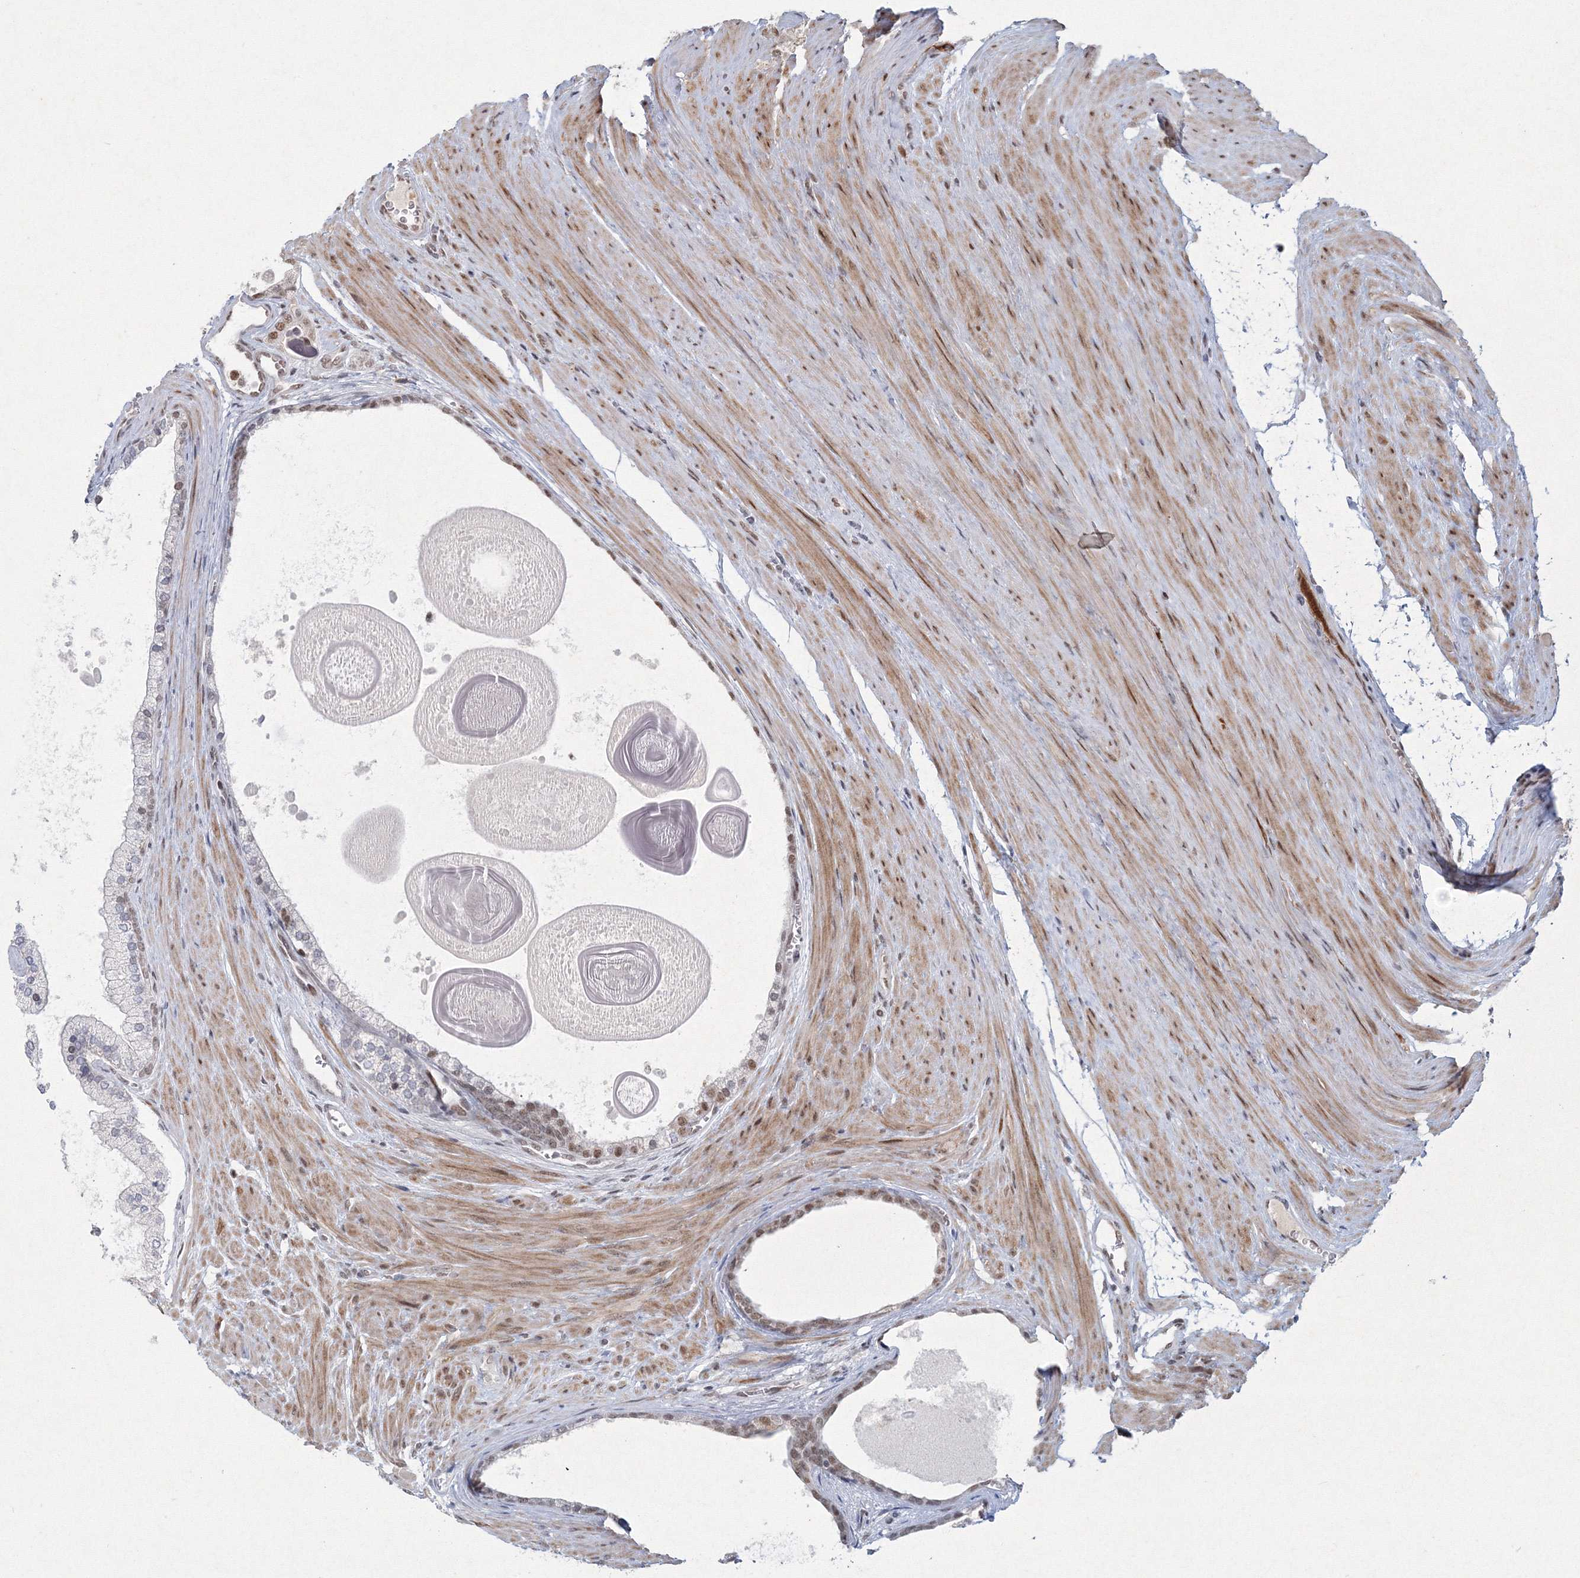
{"staining": {"intensity": "moderate", "quantity": "25%-75%", "location": "nuclear"}, "tissue": "prostate cancer", "cell_type": "Tumor cells", "image_type": "cancer", "snomed": [{"axis": "morphology", "description": "Adenocarcinoma, High grade"}, {"axis": "topography", "description": "Prostate"}], "caption": "A brown stain labels moderate nuclear expression of a protein in high-grade adenocarcinoma (prostate) tumor cells.", "gene": "C3orf33", "patient": {"sex": "male", "age": 60}}